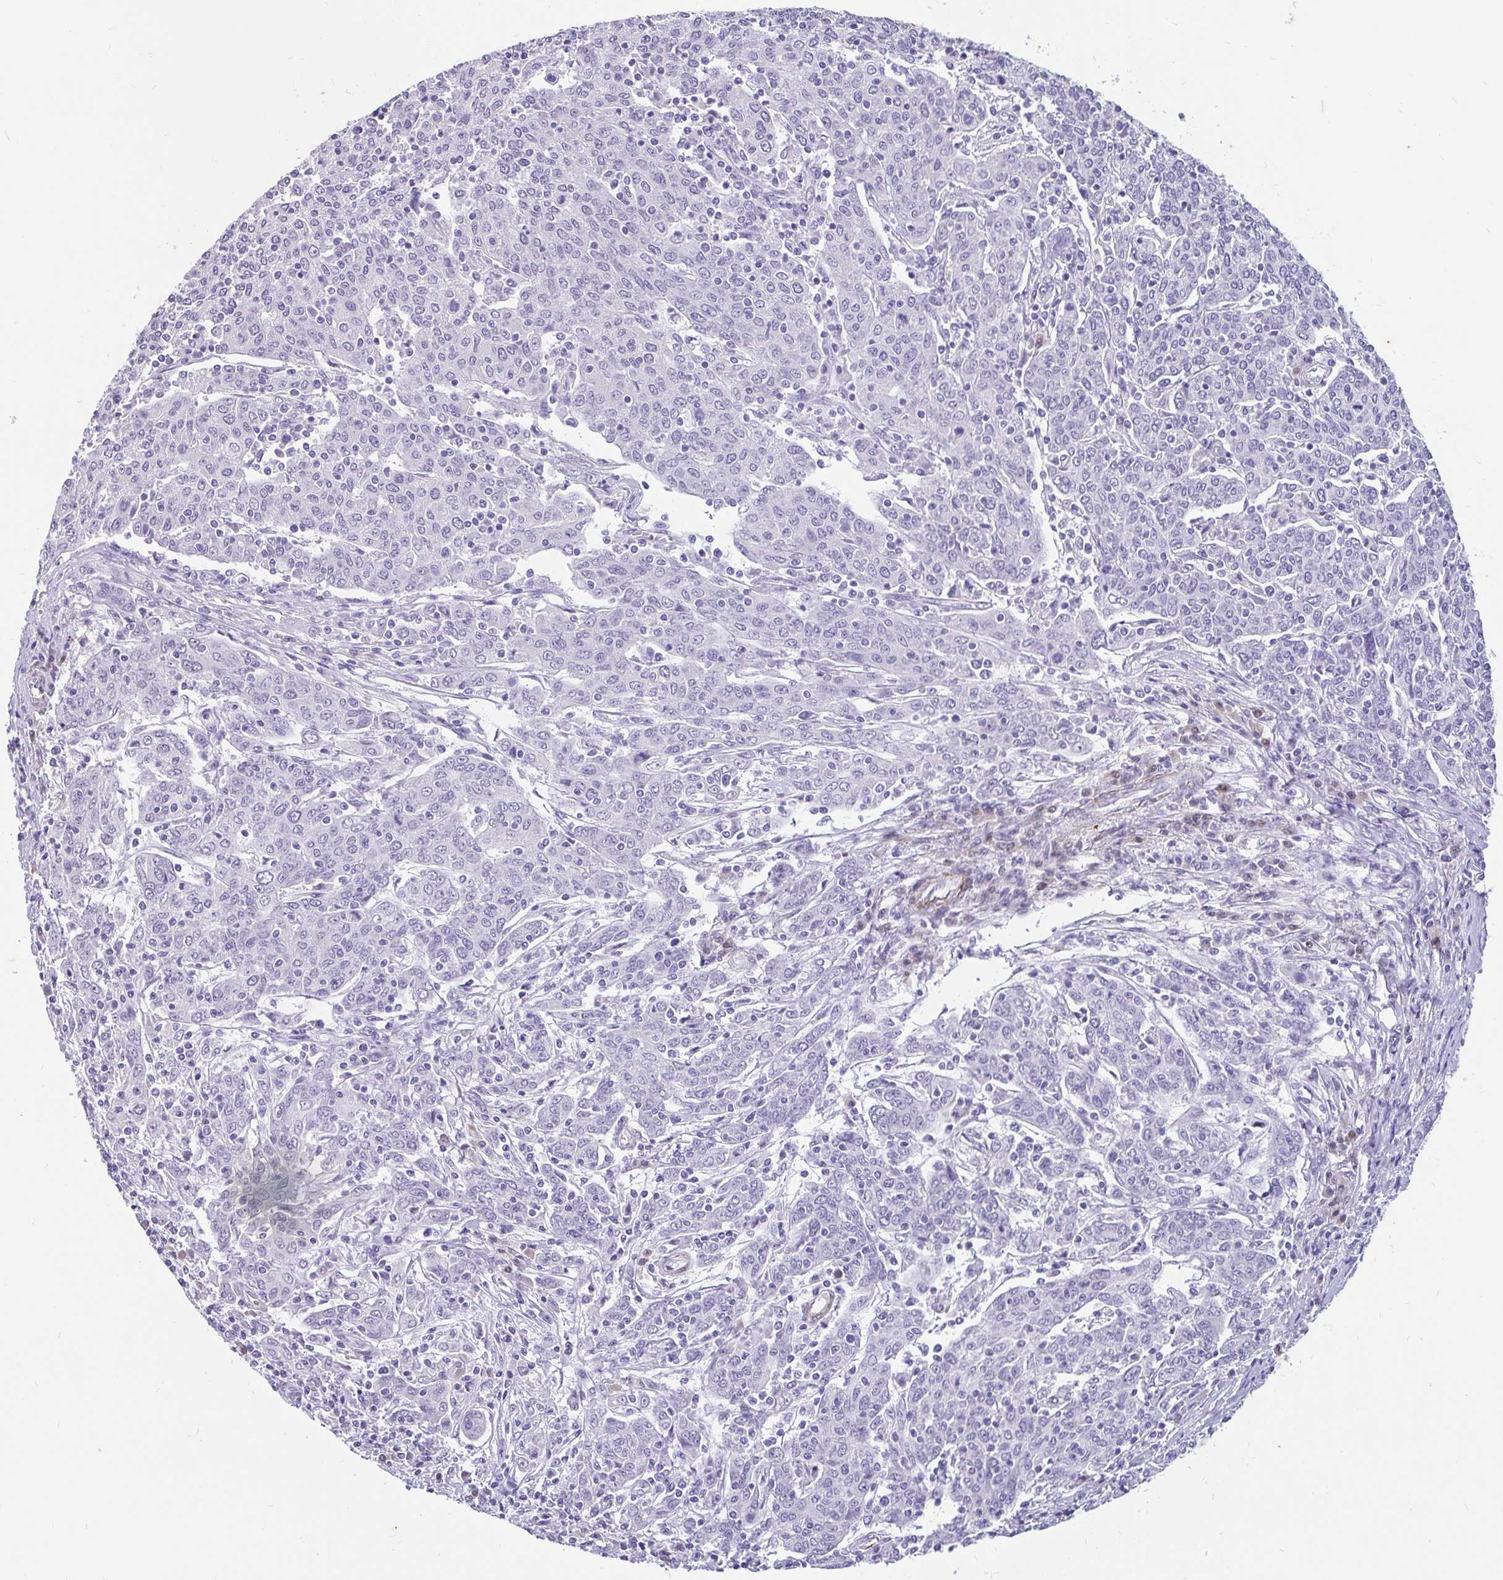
{"staining": {"intensity": "negative", "quantity": "none", "location": "none"}, "tissue": "cervical cancer", "cell_type": "Tumor cells", "image_type": "cancer", "snomed": [{"axis": "morphology", "description": "Squamous cell carcinoma, NOS"}, {"axis": "topography", "description": "Cervix"}], "caption": "The micrograph exhibits no staining of tumor cells in cervical squamous cell carcinoma.", "gene": "EML5", "patient": {"sex": "female", "age": 67}}